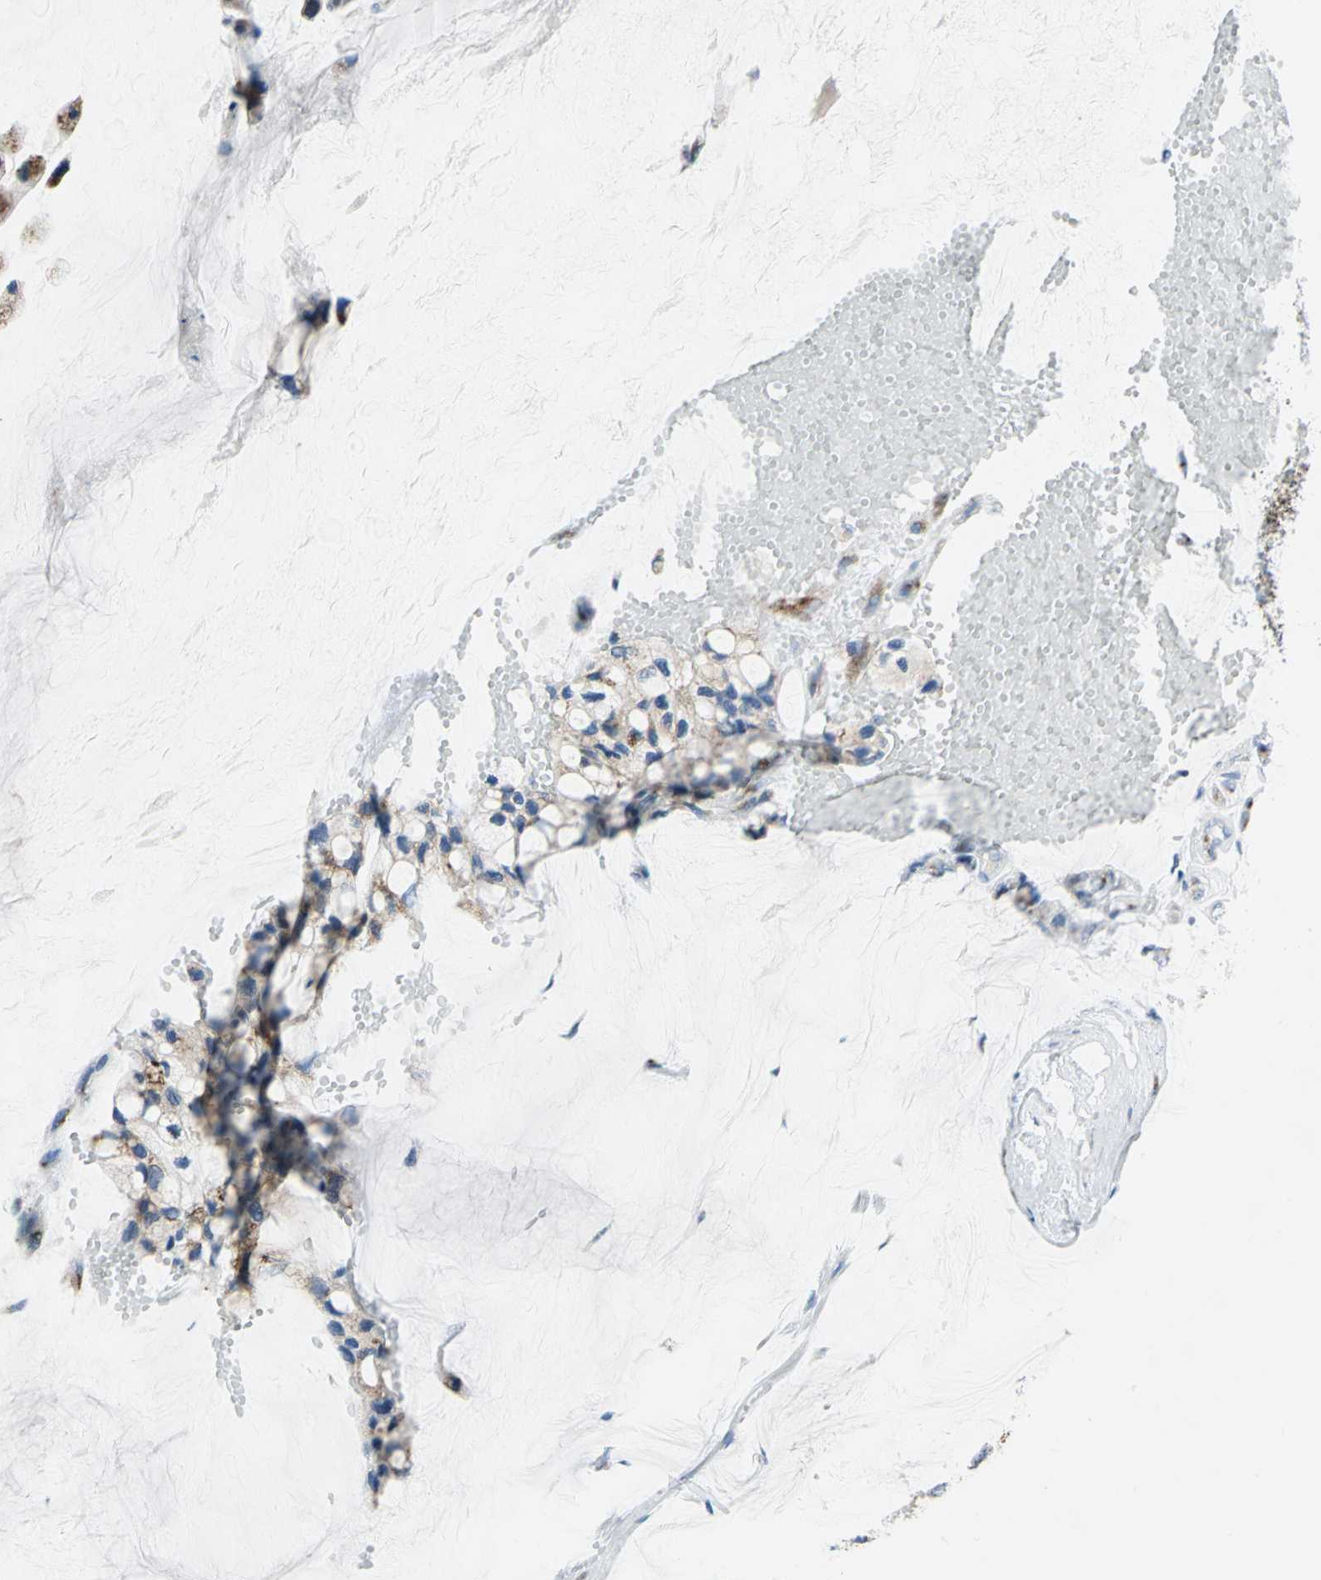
{"staining": {"intensity": "strong", "quantity": "25%-75%", "location": "cytoplasmic/membranous"}, "tissue": "ovarian cancer", "cell_type": "Tumor cells", "image_type": "cancer", "snomed": [{"axis": "morphology", "description": "Cystadenocarcinoma, mucinous, NOS"}, {"axis": "topography", "description": "Ovary"}], "caption": "A brown stain shows strong cytoplasmic/membranous staining of a protein in ovarian mucinous cystadenocarcinoma tumor cells.", "gene": "GPR3", "patient": {"sex": "female", "age": 39}}